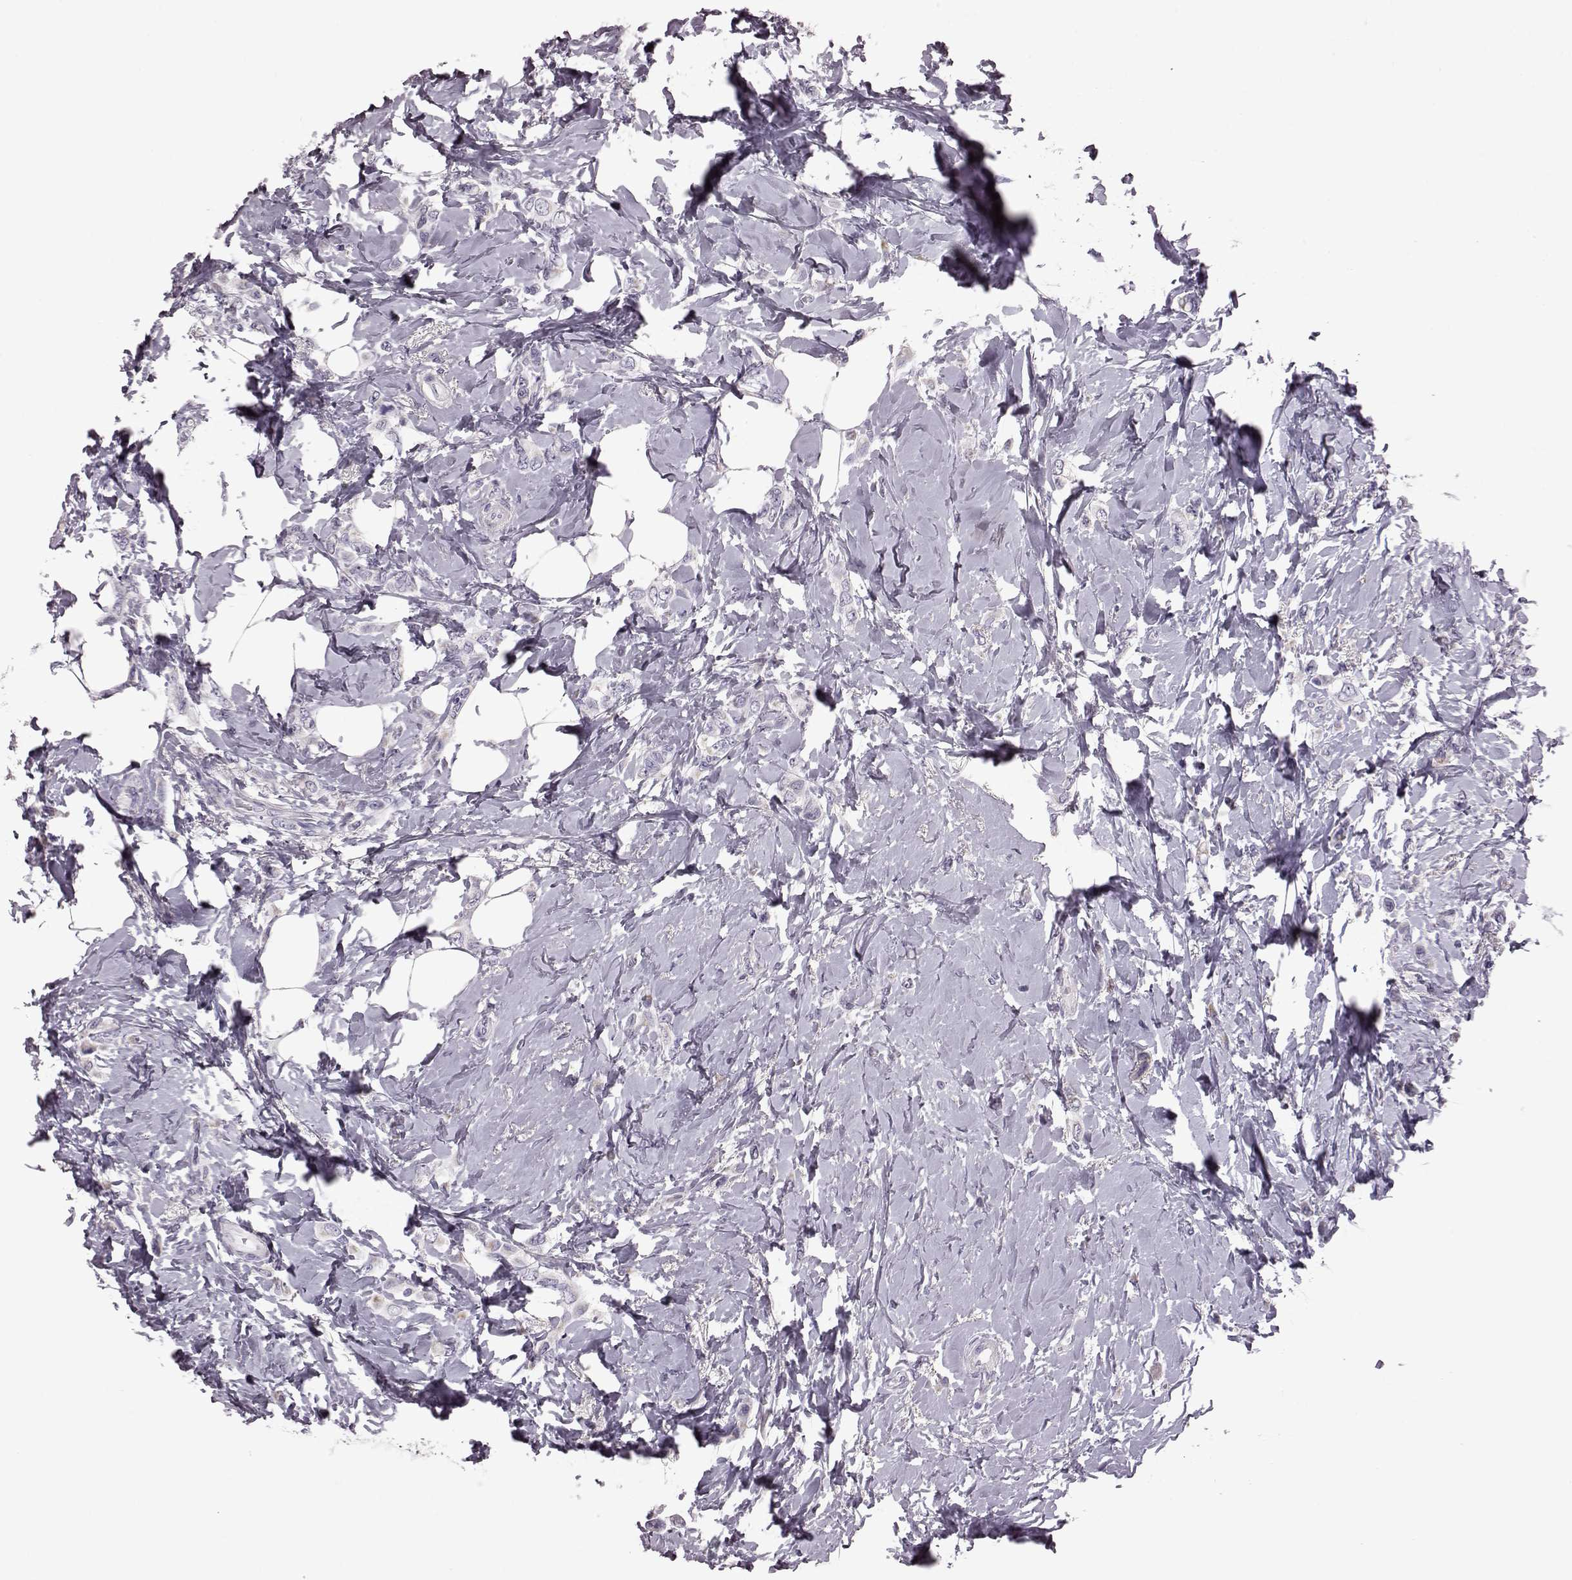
{"staining": {"intensity": "negative", "quantity": "none", "location": "none"}, "tissue": "breast cancer", "cell_type": "Tumor cells", "image_type": "cancer", "snomed": [{"axis": "morphology", "description": "Lobular carcinoma"}, {"axis": "topography", "description": "Breast"}], "caption": "The photomicrograph exhibits no staining of tumor cells in breast lobular carcinoma. The staining was performed using DAB to visualize the protein expression in brown, while the nuclei were stained in blue with hematoxylin (Magnification: 20x).", "gene": "RIMS2", "patient": {"sex": "female", "age": 66}}